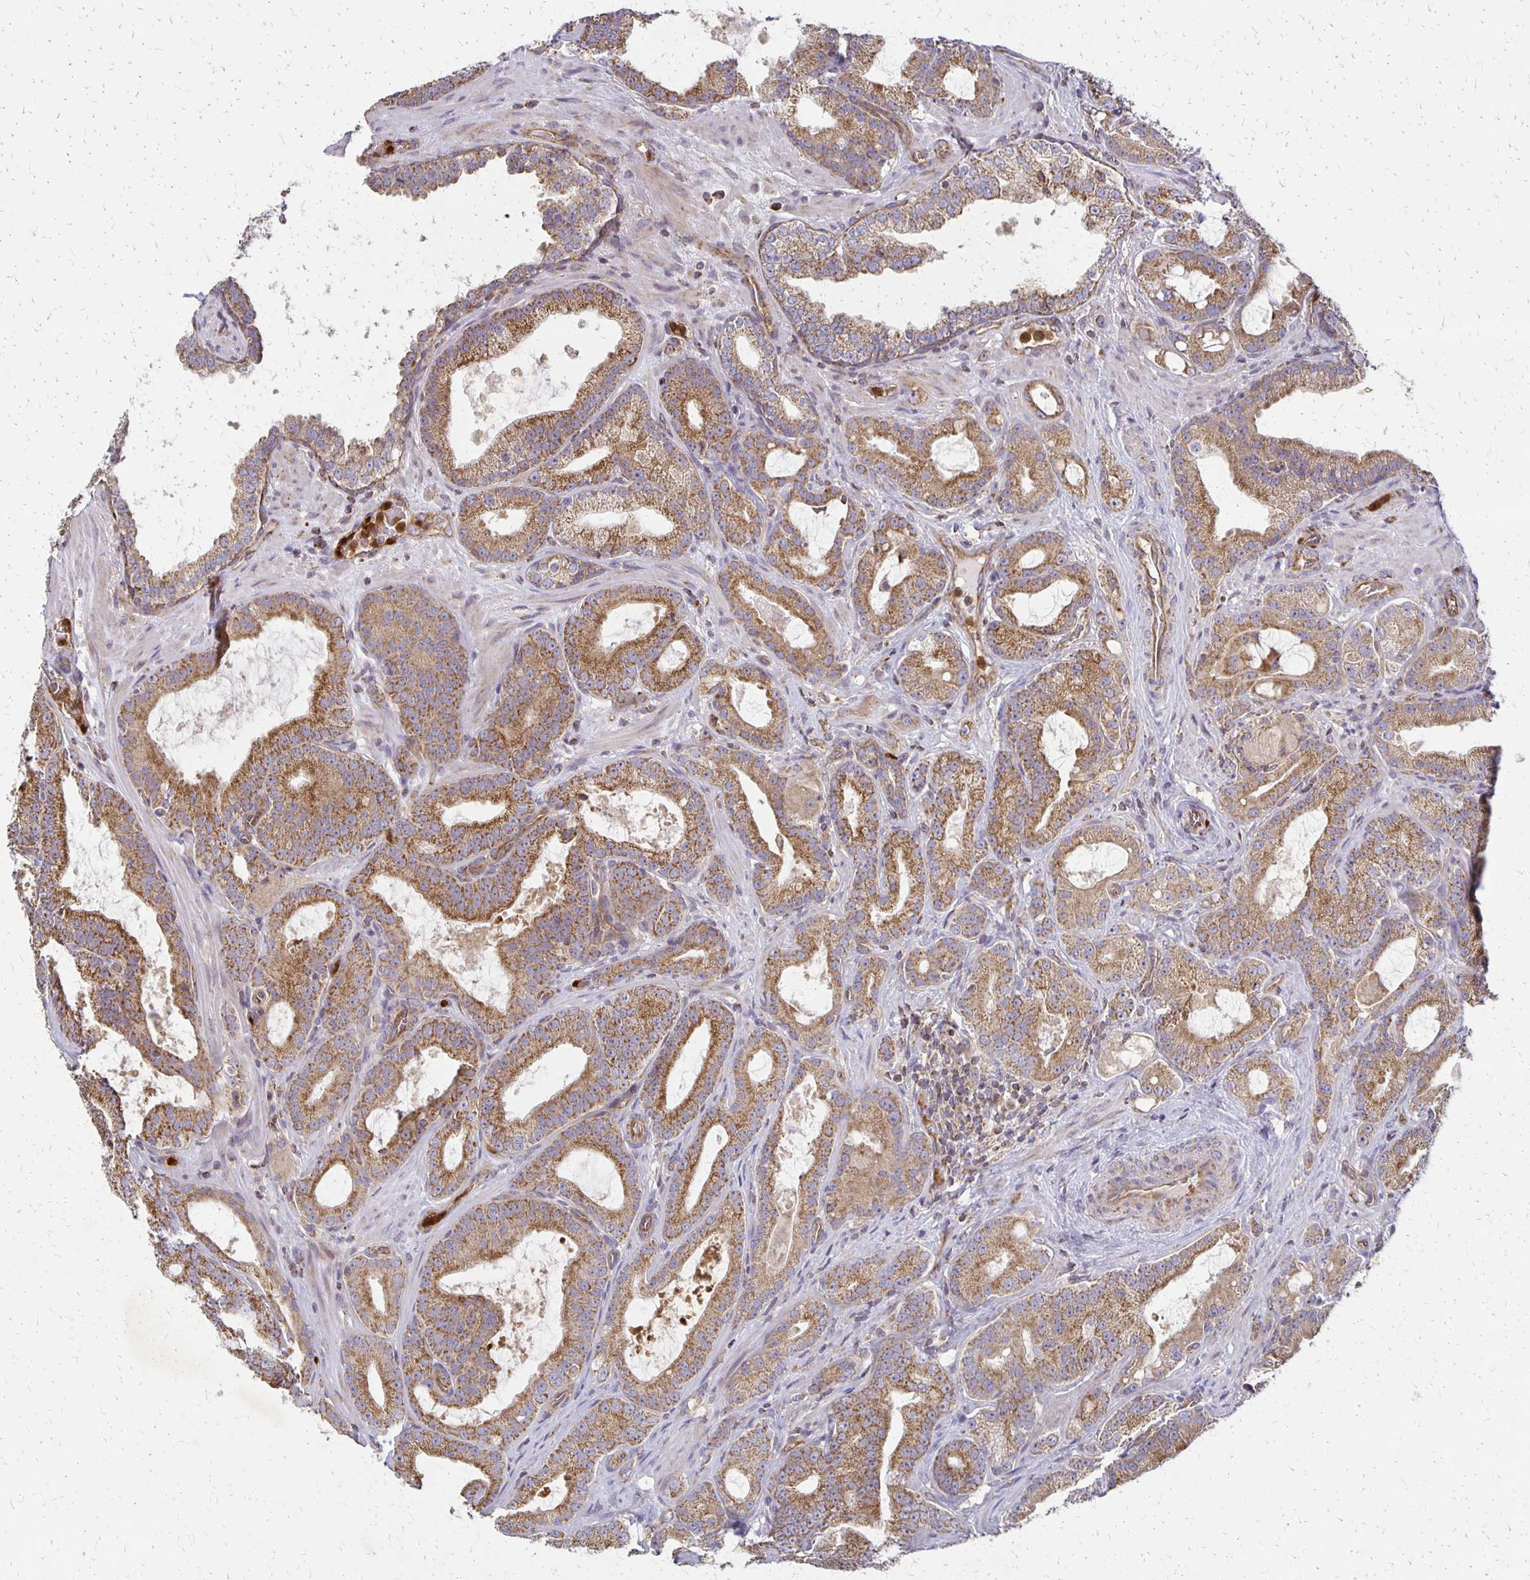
{"staining": {"intensity": "moderate", "quantity": ">75%", "location": "cytoplasmic/membranous"}, "tissue": "prostate cancer", "cell_type": "Tumor cells", "image_type": "cancer", "snomed": [{"axis": "morphology", "description": "Adenocarcinoma, High grade"}, {"axis": "topography", "description": "Prostate"}], "caption": "Immunohistochemistry of prostate cancer exhibits medium levels of moderate cytoplasmic/membranous expression in approximately >75% of tumor cells.", "gene": "EIF4EBP2", "patient": {"sex": "male", "age": 65}}